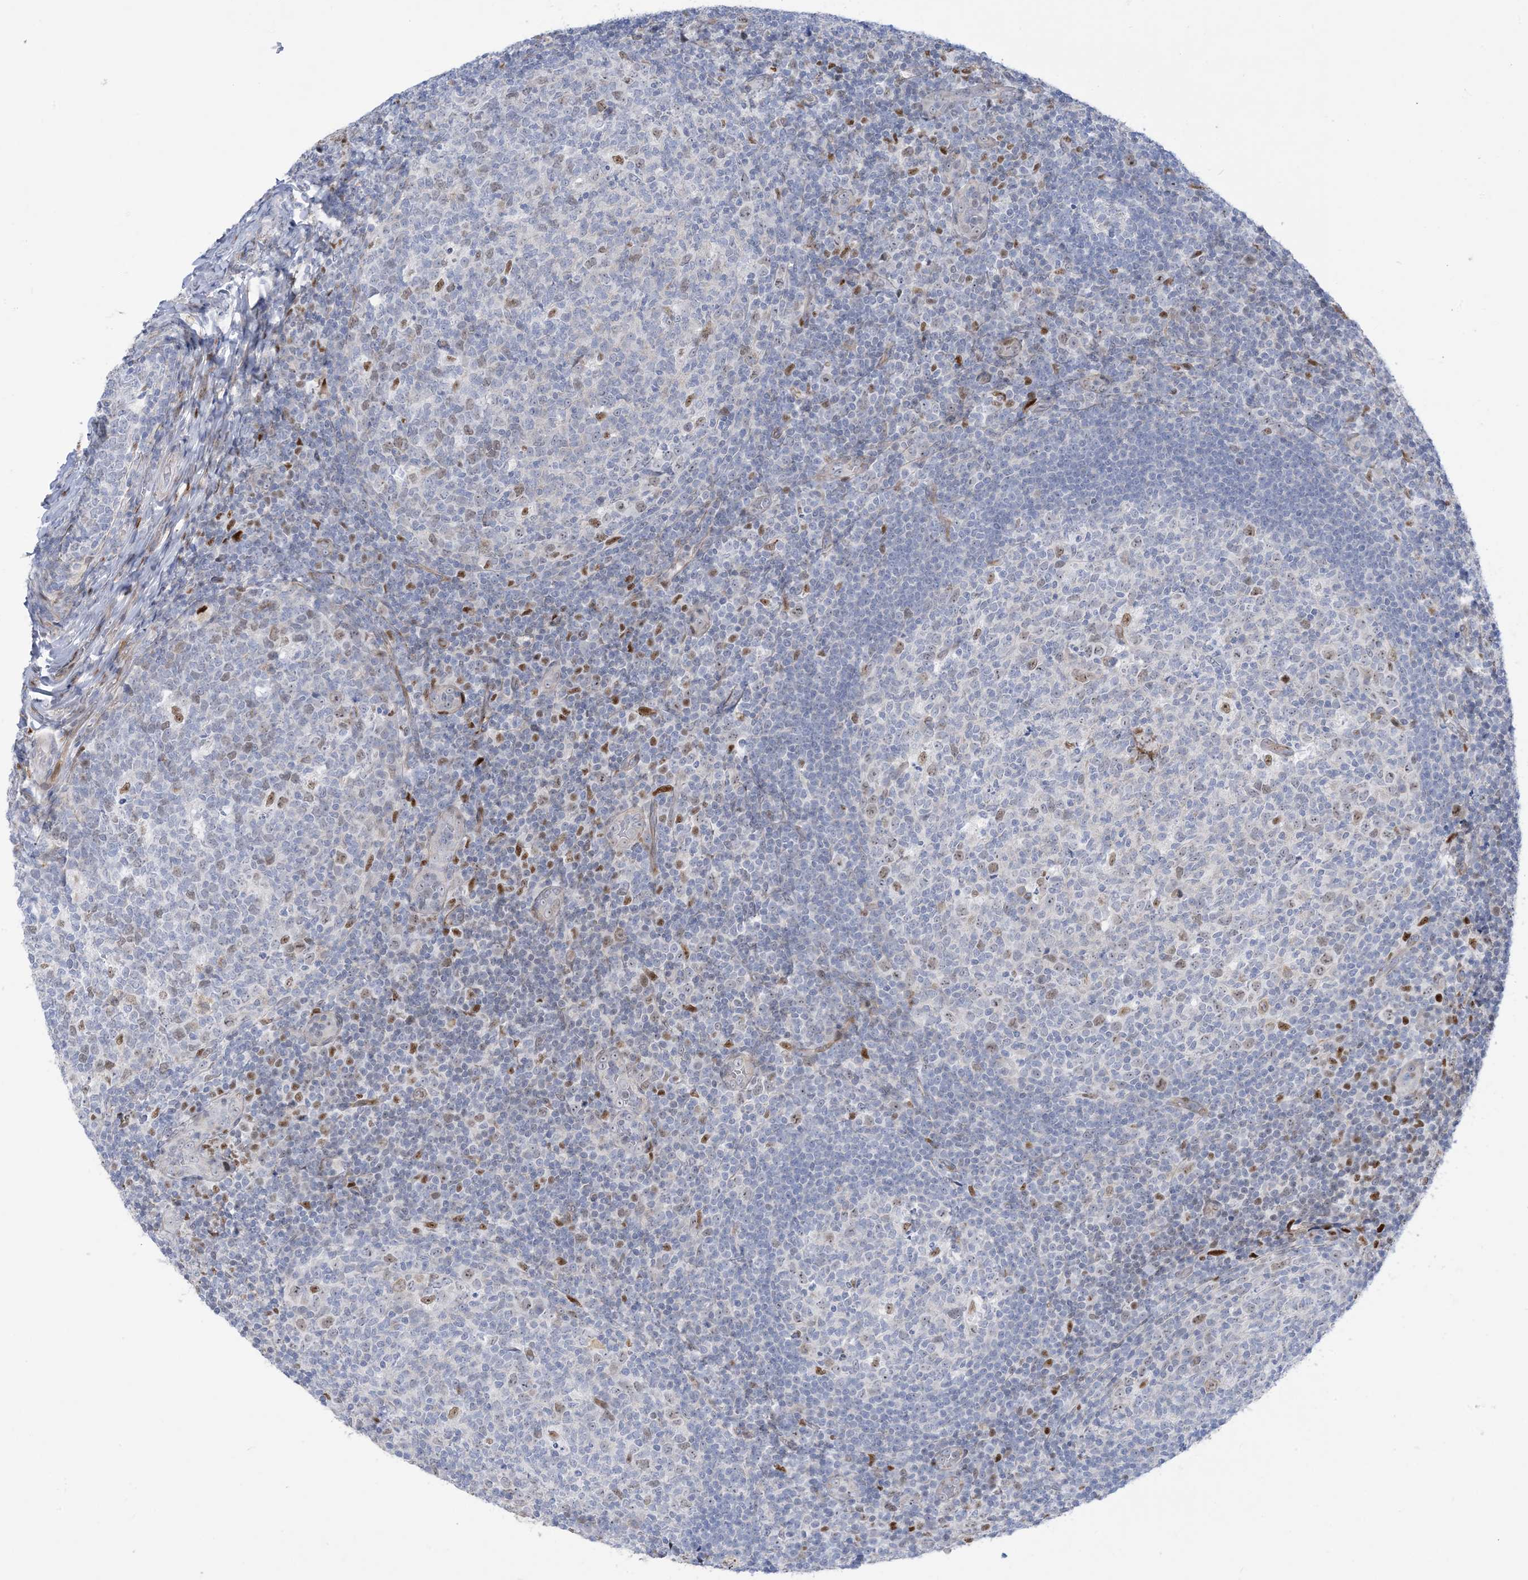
{"staining": {"intensity": "moderate", "quantity": "<25%", "location": "nuclear"}, "tissue": "tonsil", "cell_type": "Germinal center cells", "image_type": "normal", "snomed": [{"axis": "morphology", "description": "Normal tissue, NOS"}, {"axis": "topography", "description": "Tonsil"}], "caption": "Immunohistochemical staining of unremarkable tonsil displays low levels of moderate nuclear expression in approximately <25% of germinal center cells. (IHC, brightfield microscopy, high magnification).", "gene": "MARS2", "patient": {"sex": "female", "age": 19}}